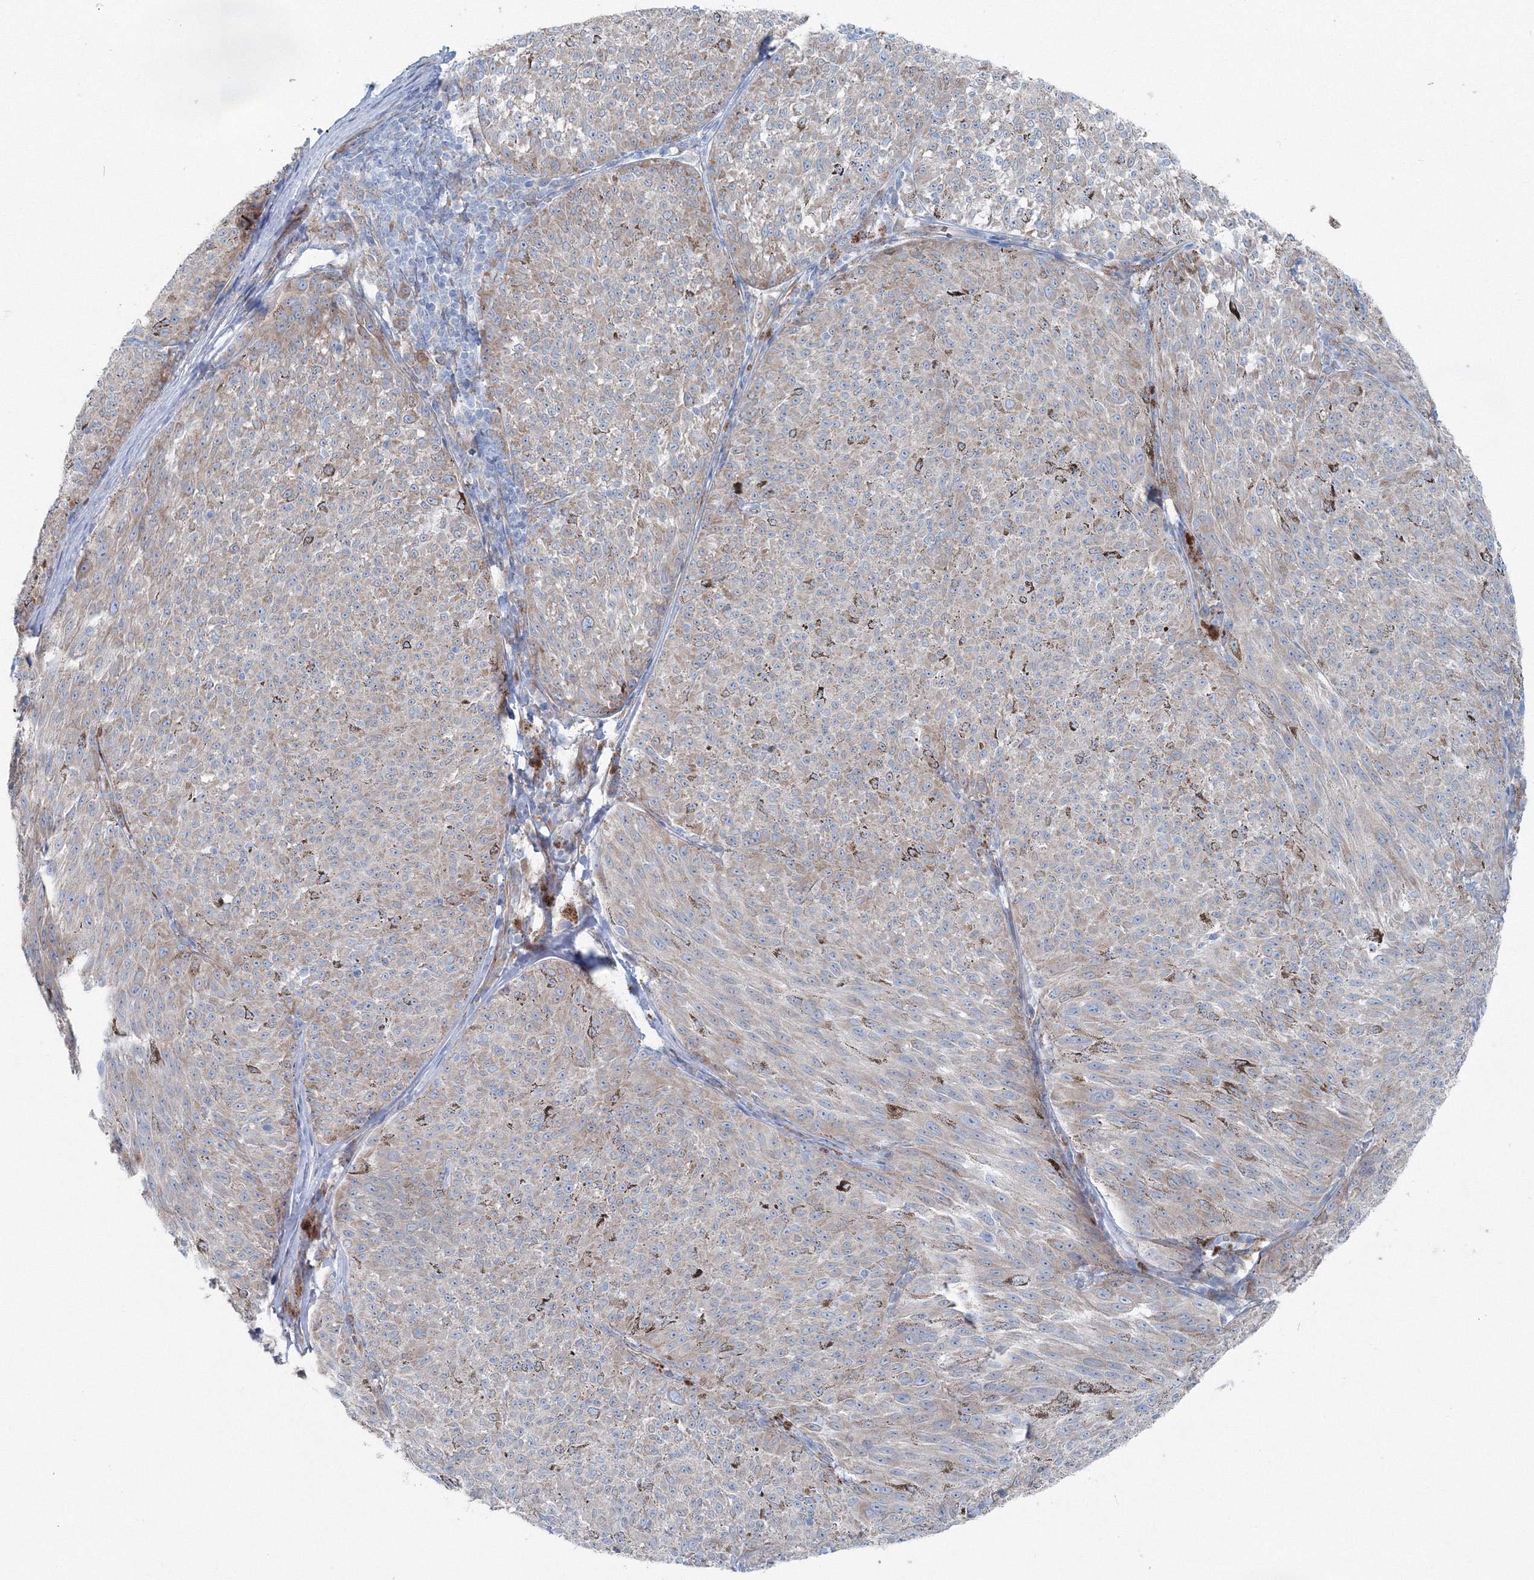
{"staining": {"intensity": "weak", "quantity": "<25%", "location": "cytoplasmic/membranous"}, "tissue": "melanoma", "cell_type": "Tumor cells", "image_type": "cancer", "snomed": [{"axis": "morphology", "description": "Malignant melanoma, NOS"}, {"axis": "topography", "description": "Skin"}], "caption": "High power microscopy image of an immunohistochemistry (IHC) image of malignant melanoma, revealing no significant staining in tumor cells. The staining was performed using DAB (3,3'-diaminobenzidine) to visualize the protein expression in brown, while the nuclei were stained in blue with hematoxylin (Magnification: 20x).", "gene": "RCN1", "patient": {"sex": "female", "age": 72}}